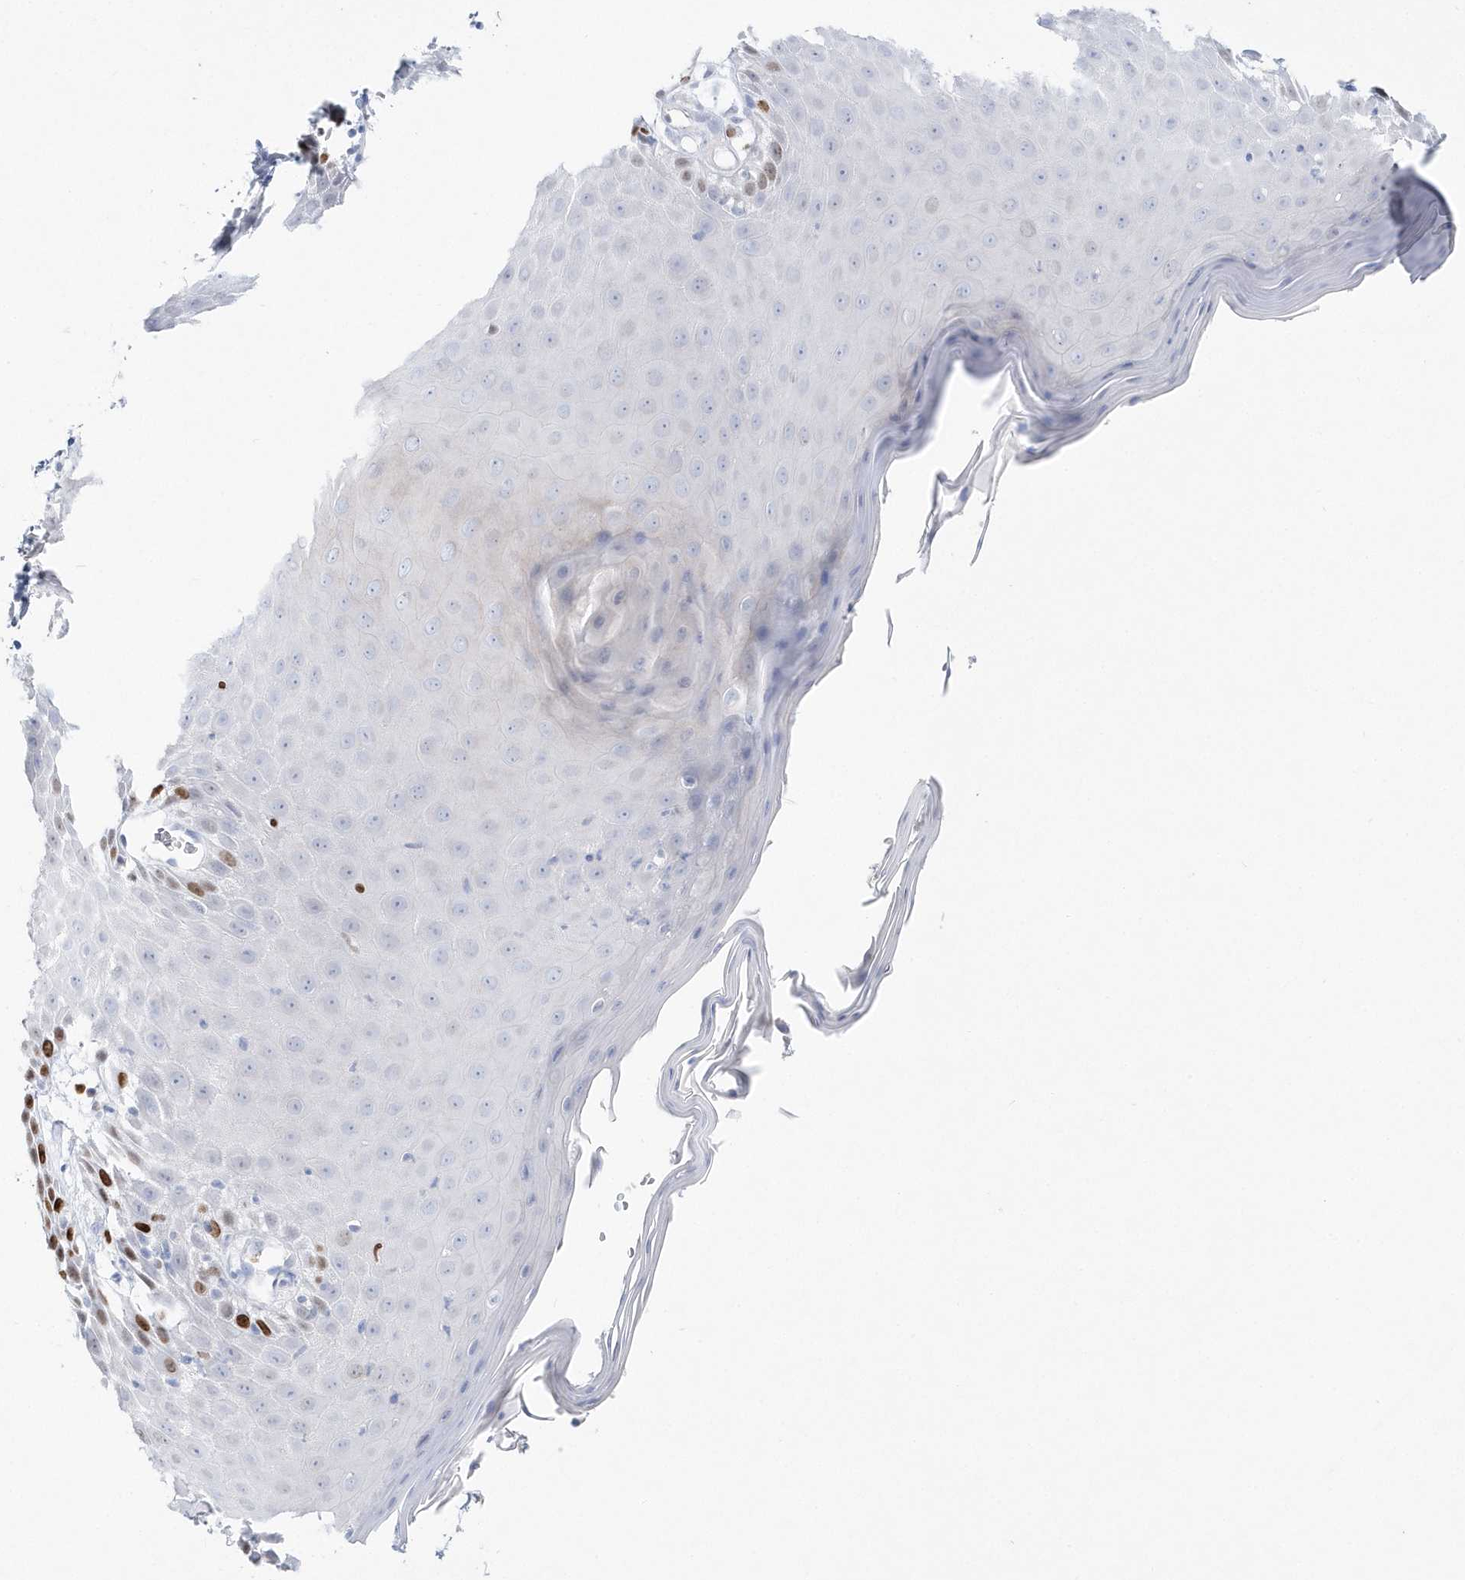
{"staining": {"intensity": "moderate", "quantity": "<25%", "location": "nuclear"}, "tissue": "skin", "cell_type": "Epidermal cells", "image_type": "normal", "snomed": [{"axis": "morphology", "description": "Normal tissue, NOS"}, {"axis": "topography", "description": "Vulva"}], "caption": "A brown stain labels moderate nuclear positivity of a protein in epidermal cells of benign human skin. The protein of interest is stained brown, and the nuclei are stained in blue (DAB IHC with brightfield microscopy, high magnification).", "gene": "TMCO6", "patient": {"sex": "female", "age": 68}}